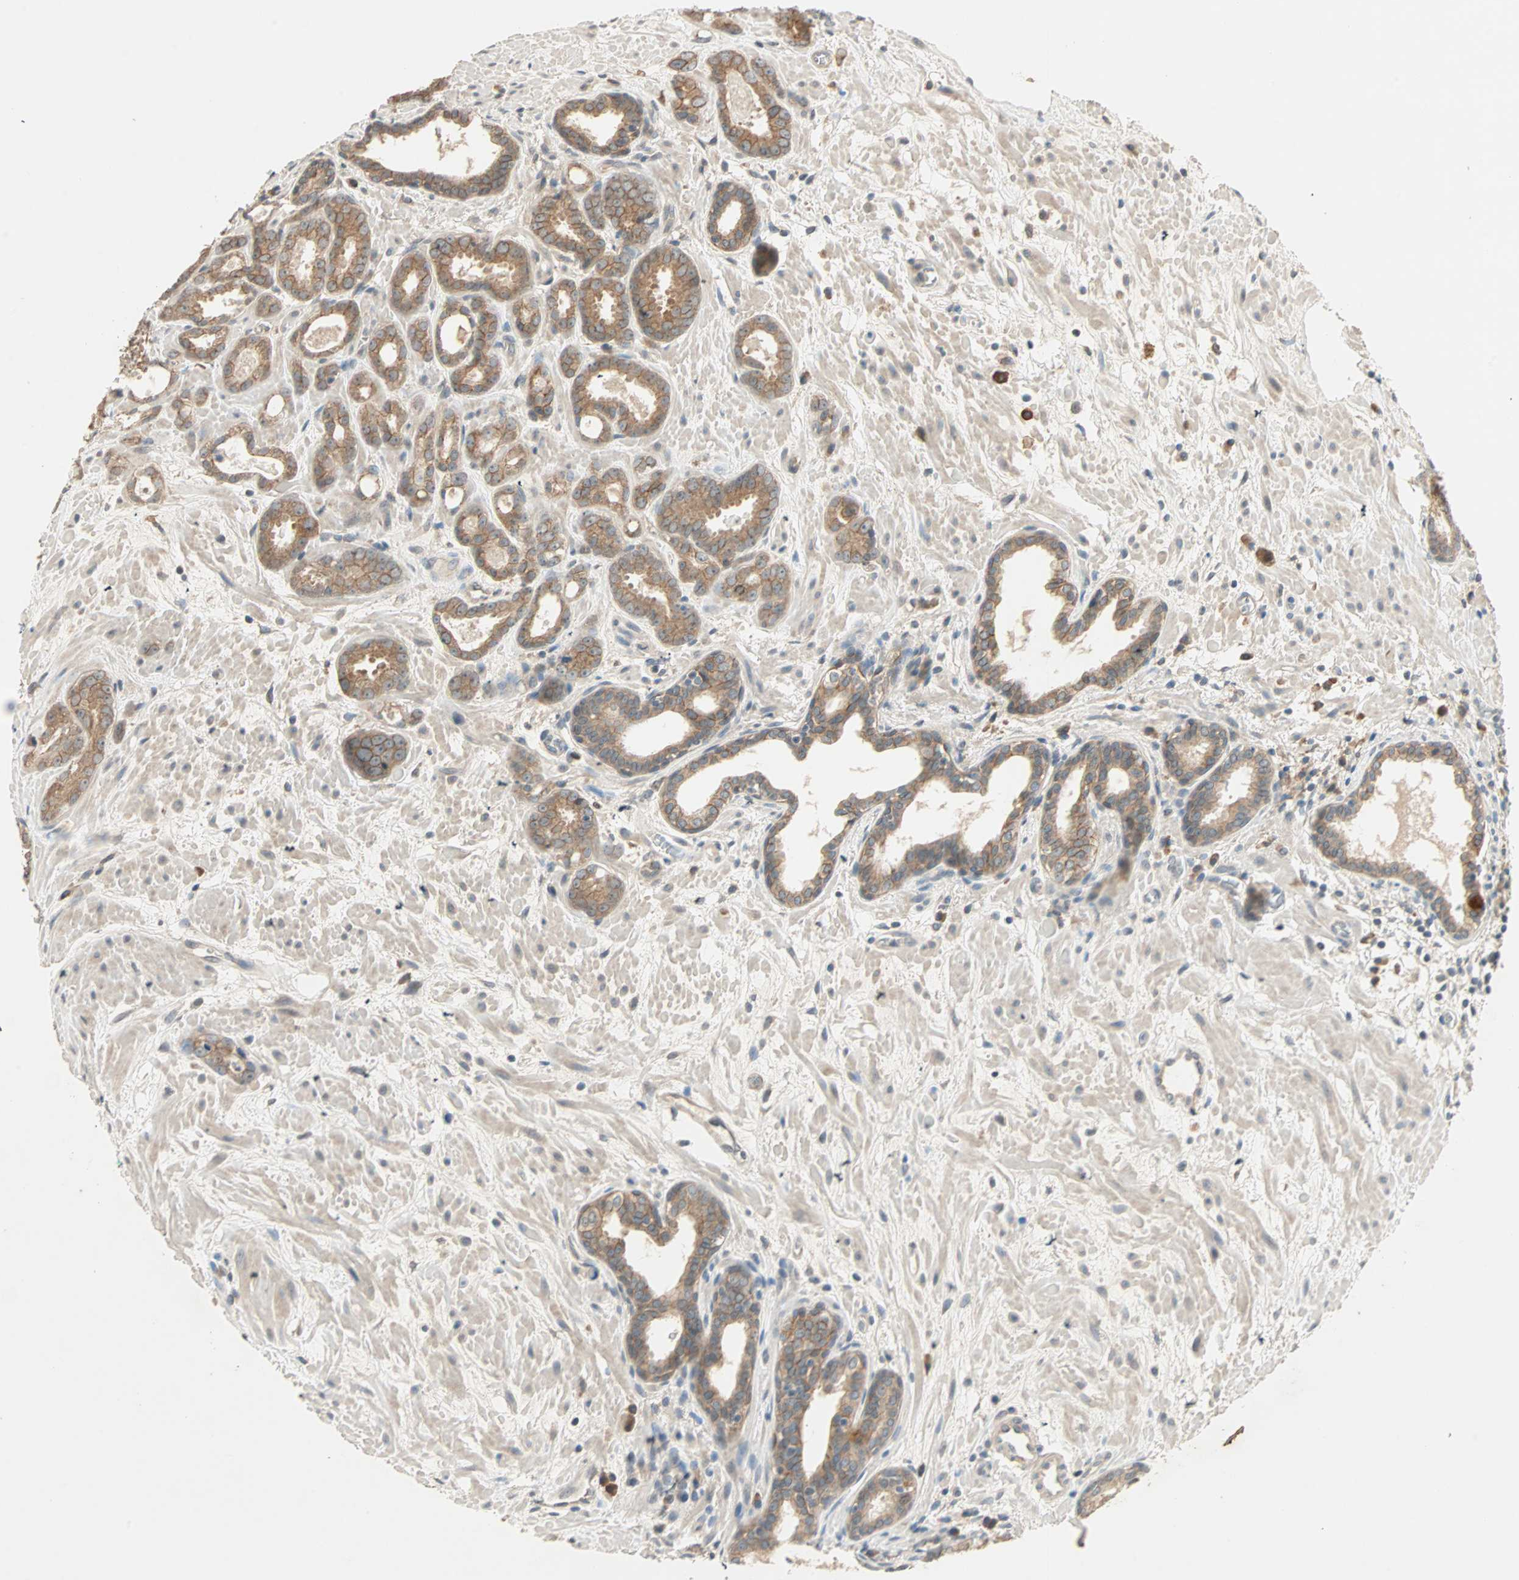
{"staining": {"intensity": "moderate", "quantity": ">75%", "location": "cytoplasmic/membranous"}, "tissue": "prostate cancer", "cell_type": "Tumor cells", "image_type": "cancer", "snomed": [{"axis": "morphology", "description": "Adenocarcinoma, Low grade"}, {"axis": "topography", "description": "Prostate"}], "caption": "High-magnification brightfield microscopy of prostate adenocarcinoma (low-grade) stained with DAB (3,3'-diaminobenzidine) (brown) and counterstained with hematoxylin (blue). tumor cells exhibit moderate cytoplasmic/membranous staining is identified in approximately>75% of cells.", "gene": "TTF2", "patient": {"sex": "male", "age": 57}}